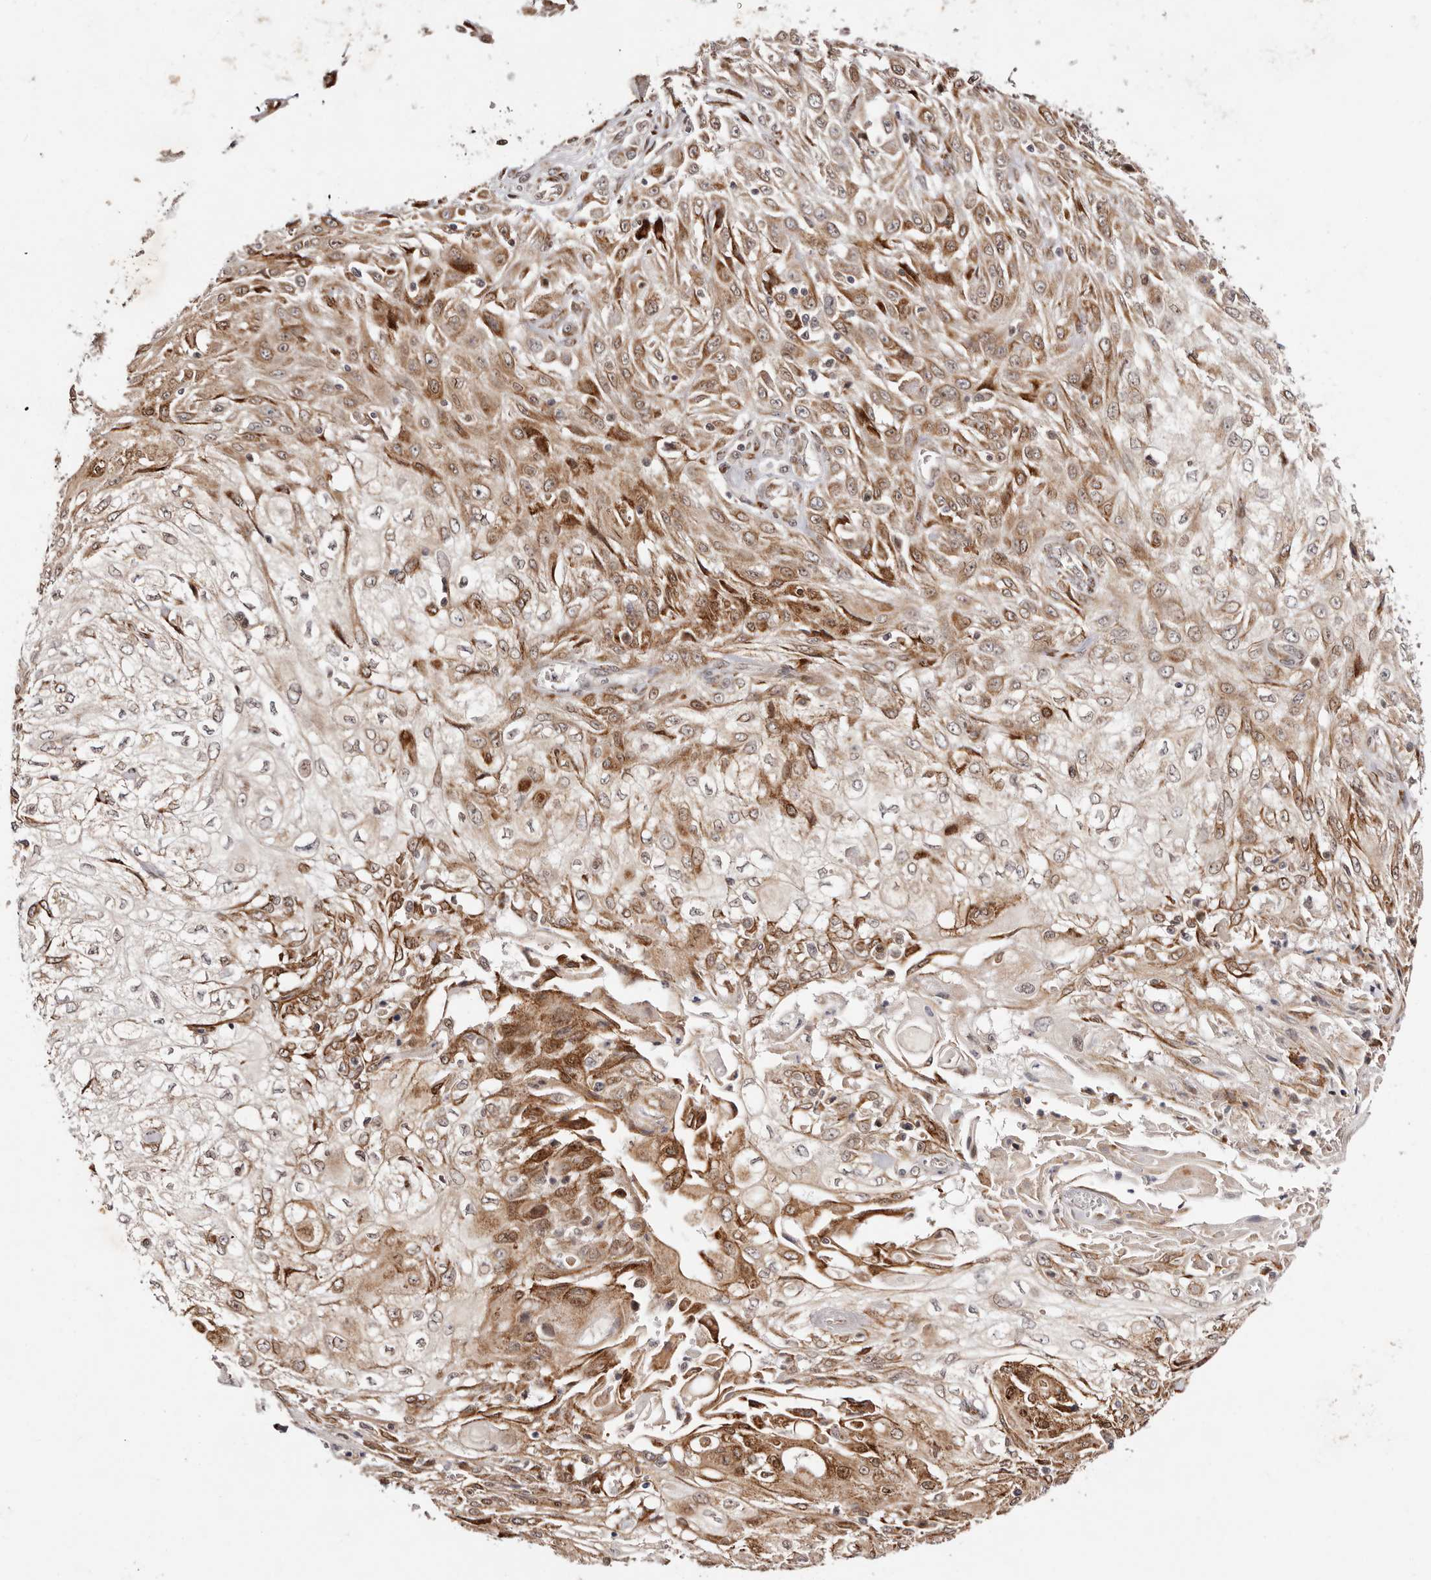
{"staining": {"intensity": "moderate", "quantity": ">75%", "location": "cytoplasmic/membranous"}, "tissue": "skin cancer", "cell_type": "Tumor cells", "image_type": "cancer", "snomed": [{"axis": "morphology", "description": "Squamous cell carcinoma, NOS"}, {"axis": "morphology", "description": "Squamous cell carcinoma, metastatic, NOS"}, {"axis": "topography", "description": "Skin"}, {"axis": "topography", "description": "Lymph node"}], "caption": "The immunohistochemical stain labels moderate cytoplasmic/membranous positivity in tumor cells of skin squamous cell carcinoma tissue.", "gene": "BCL2L15", "patient": {"sex": "male", "age": 75}}